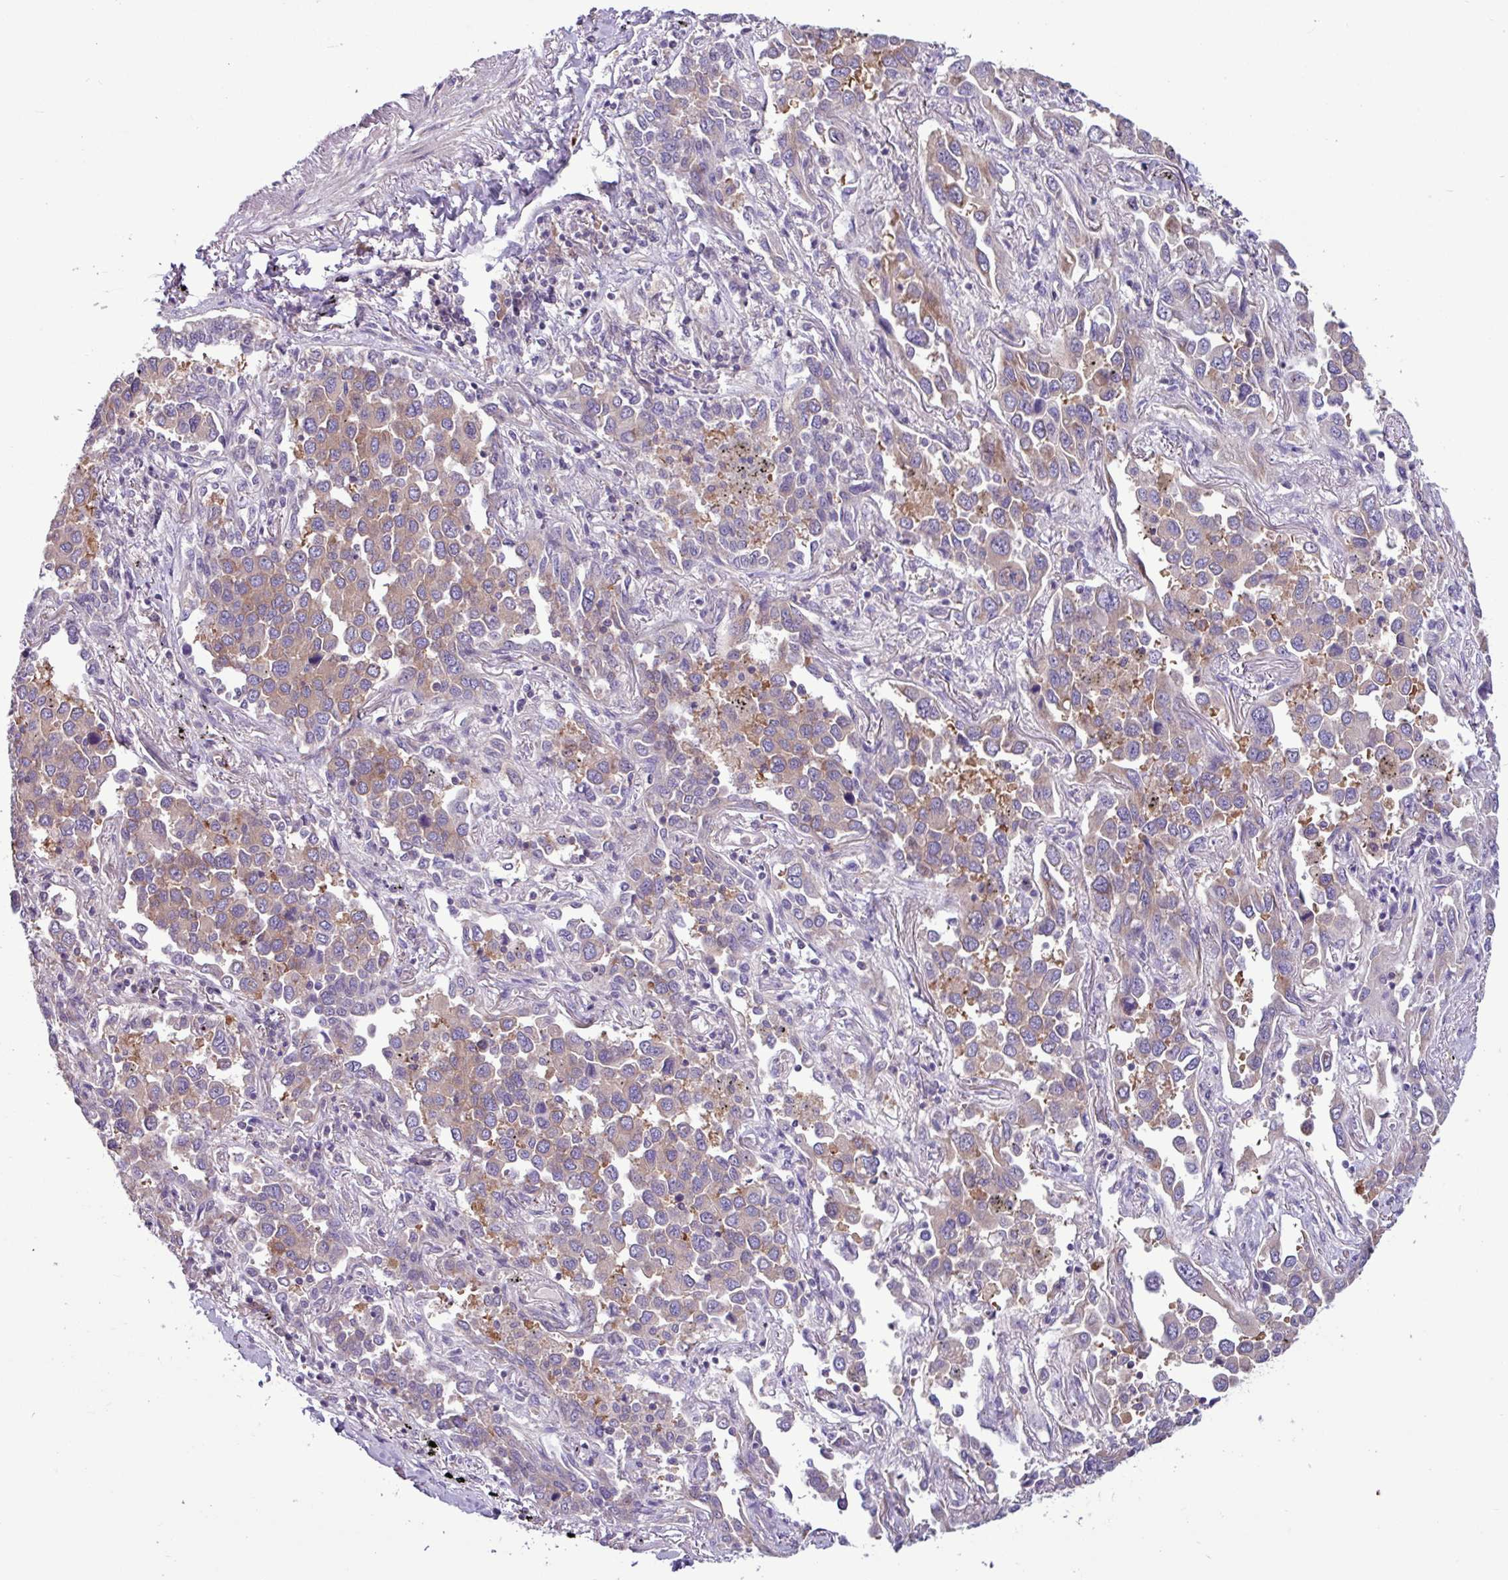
{"staining": {"intensity": "moderate", "quantity": ">75%", "location": "cytoplasmic/membranous"}, "tissue": "lung cancer", "cell_type": "Tumor cells", "image_type": "cancer", "snomed": [{"axis": "morphology", "description": "Adenocarcinoma, NOS"}, {"axis": "topography", "description": "Lung"}], "caption": "DAB immunohistochemical staining of lung cancer (adenocarcinoma) displays moderate cytoplasmic/membranous protein expression in approximately >75% of tumor cells.", "gene": "MROH2A", "patient": {"sex": "male", "age": 67}}